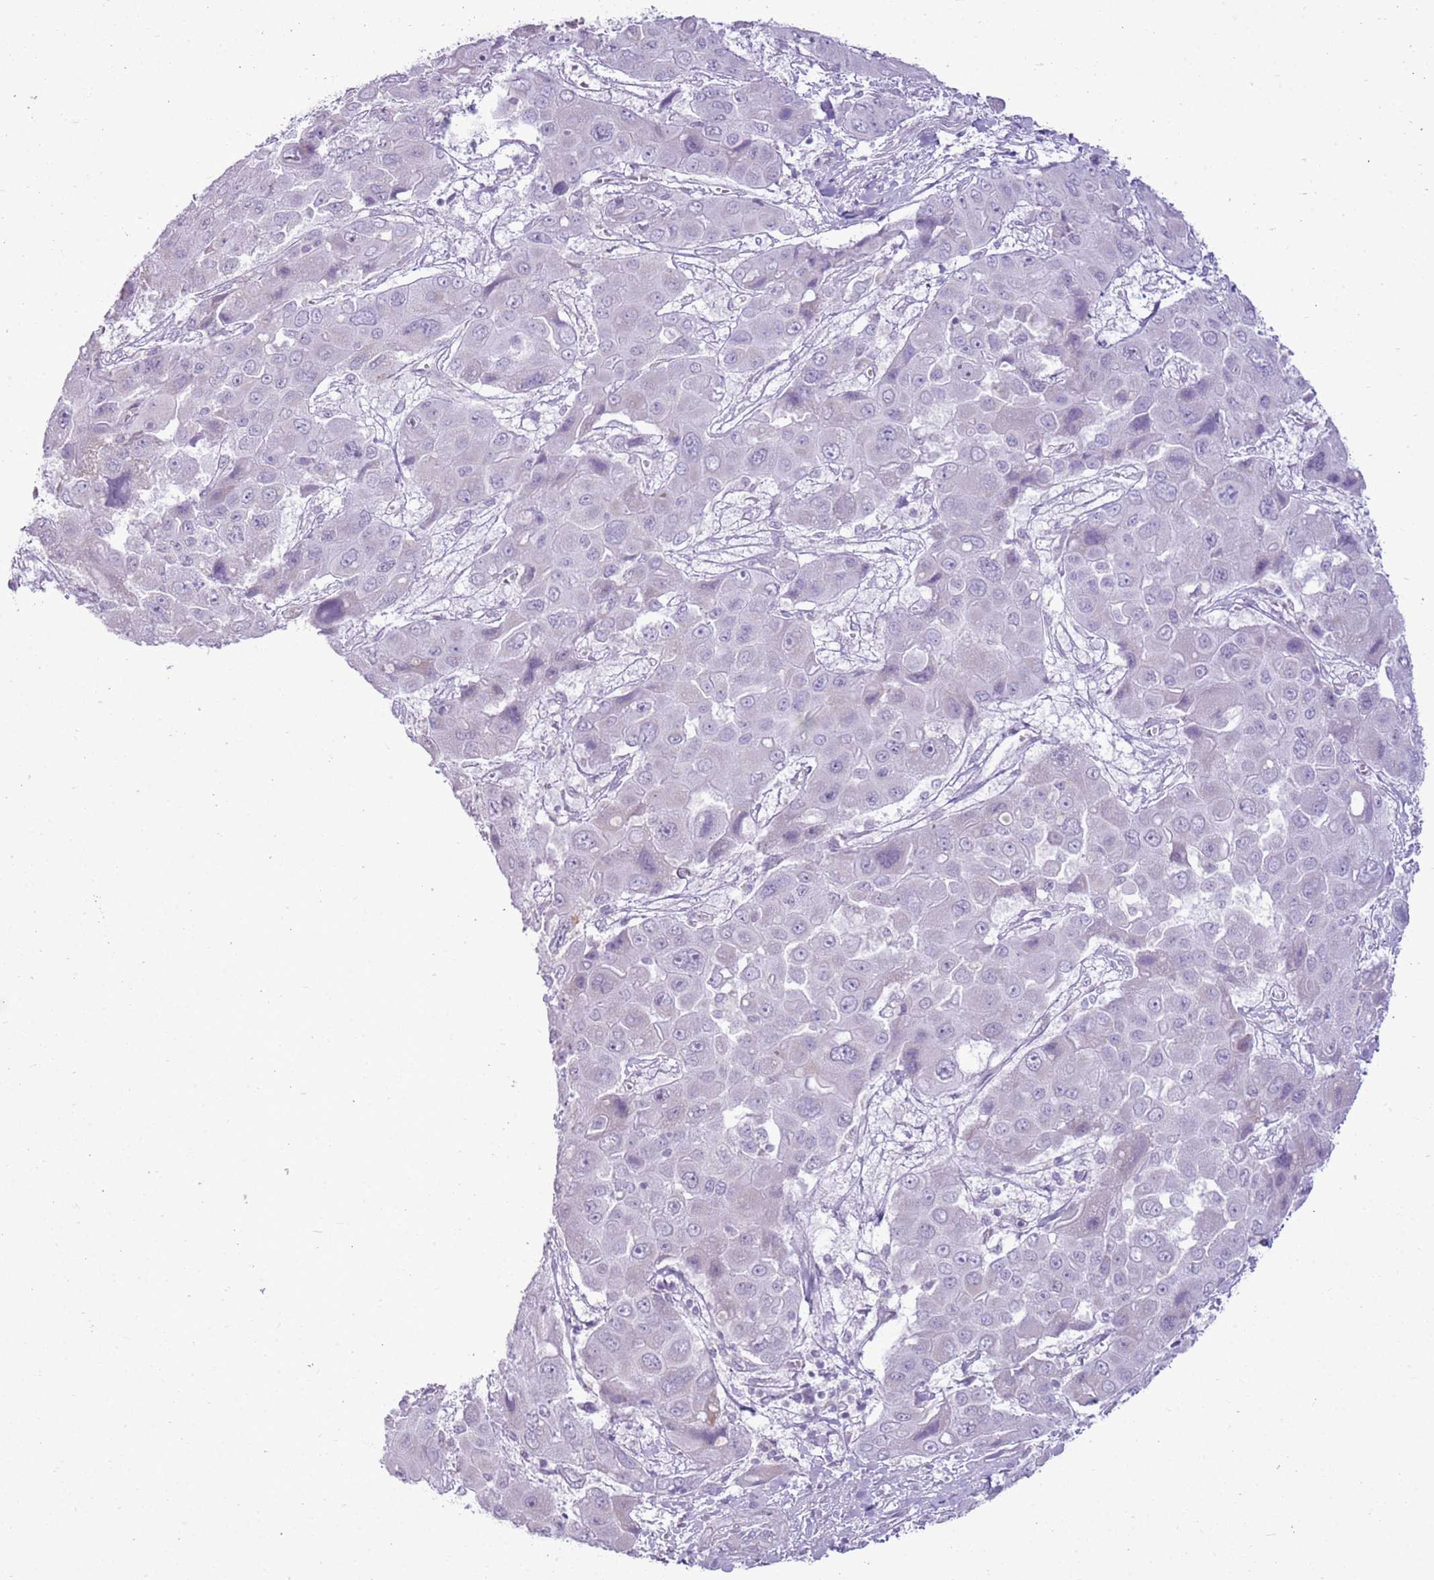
{"staining": {"intensity": "negative", "quantity": "none", "location": "none"}, "tissue": "liver cancer", "cell_type": "Tumor cells", "image_type": "cancer", "snomed": [{"axis": "morphology", "description": "Cholangiocarcinoma"}, {"axis": "topography", "description": "Liver"}], "caption": "High power microscopy histopathology image of an immunohistochemistry histopathology image of liver cancer, revealing no significant expression in tumor cells. (DAB (3,3'-diaminobenzidine) IHC with hematoxylin counter stain).", "gene": "RPL3L", "patient": {"sex": "male", "age": 67}}